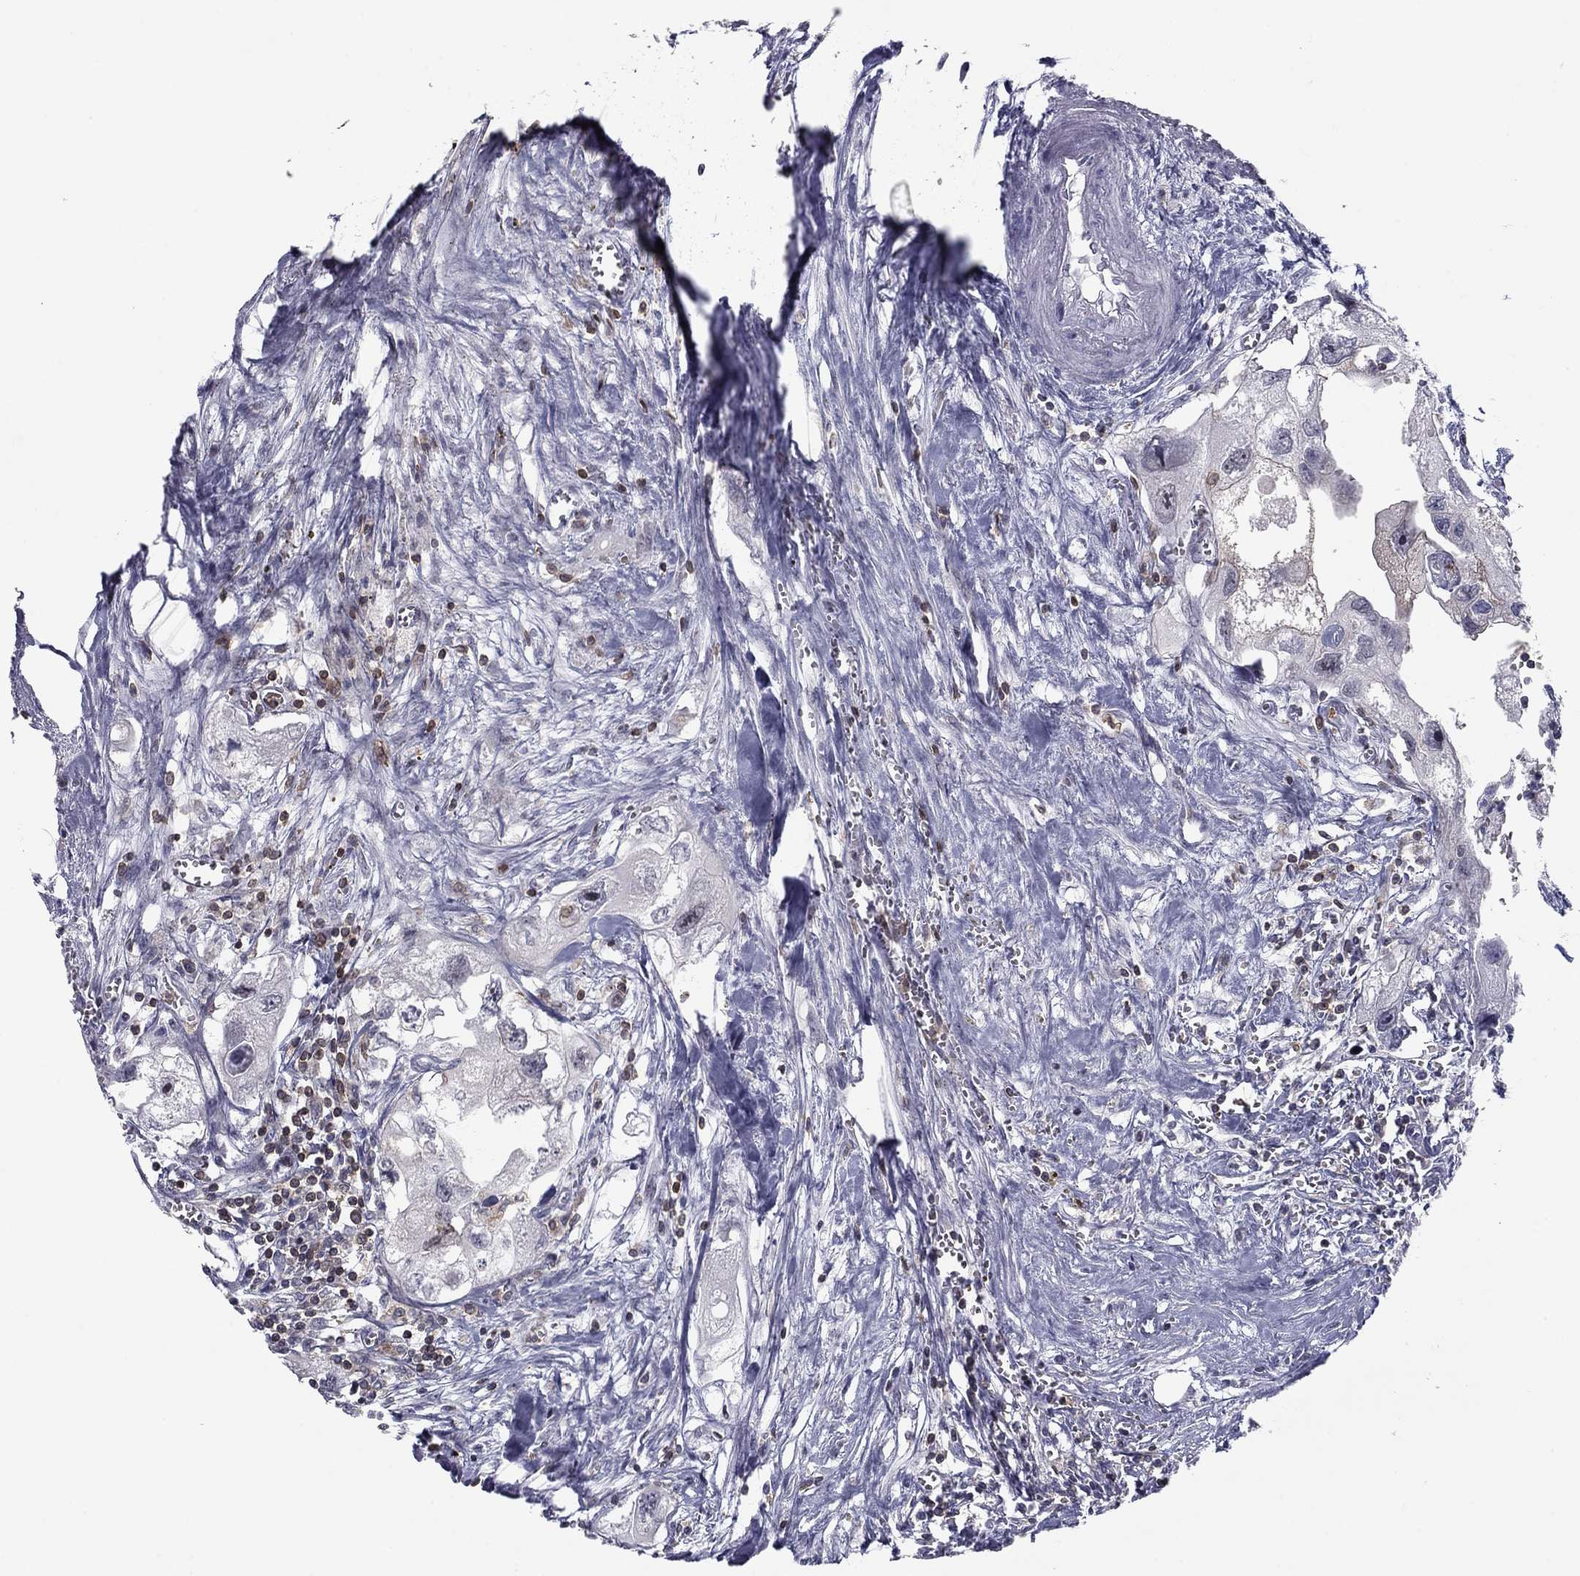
{"staining": {"intensity": "negative", "quantity": "none", "location": "none"}, "tissue": "urothelial cancer", "cell_type": "Tumor cells", "image_type": "cancer", "snomed": [{"axis": "morphology", "description": "Urothelial carcinoma, High grade"}, {"axis": "topography", "description": "Urinary bladder"}], "caption": "An immunohistochemistry image of urothelial carcinoma (high-grade) is shown. There is no staining in tumor cells of urothelial carcinoma (high-grade). (Brightfield microscopy of DAB (3,3'-diaminobenzidine) immunohistochemistry (IHC) at high magnification).", "gene": "ARHGAP27", "patient": {"sex": "male", "age": 59}}